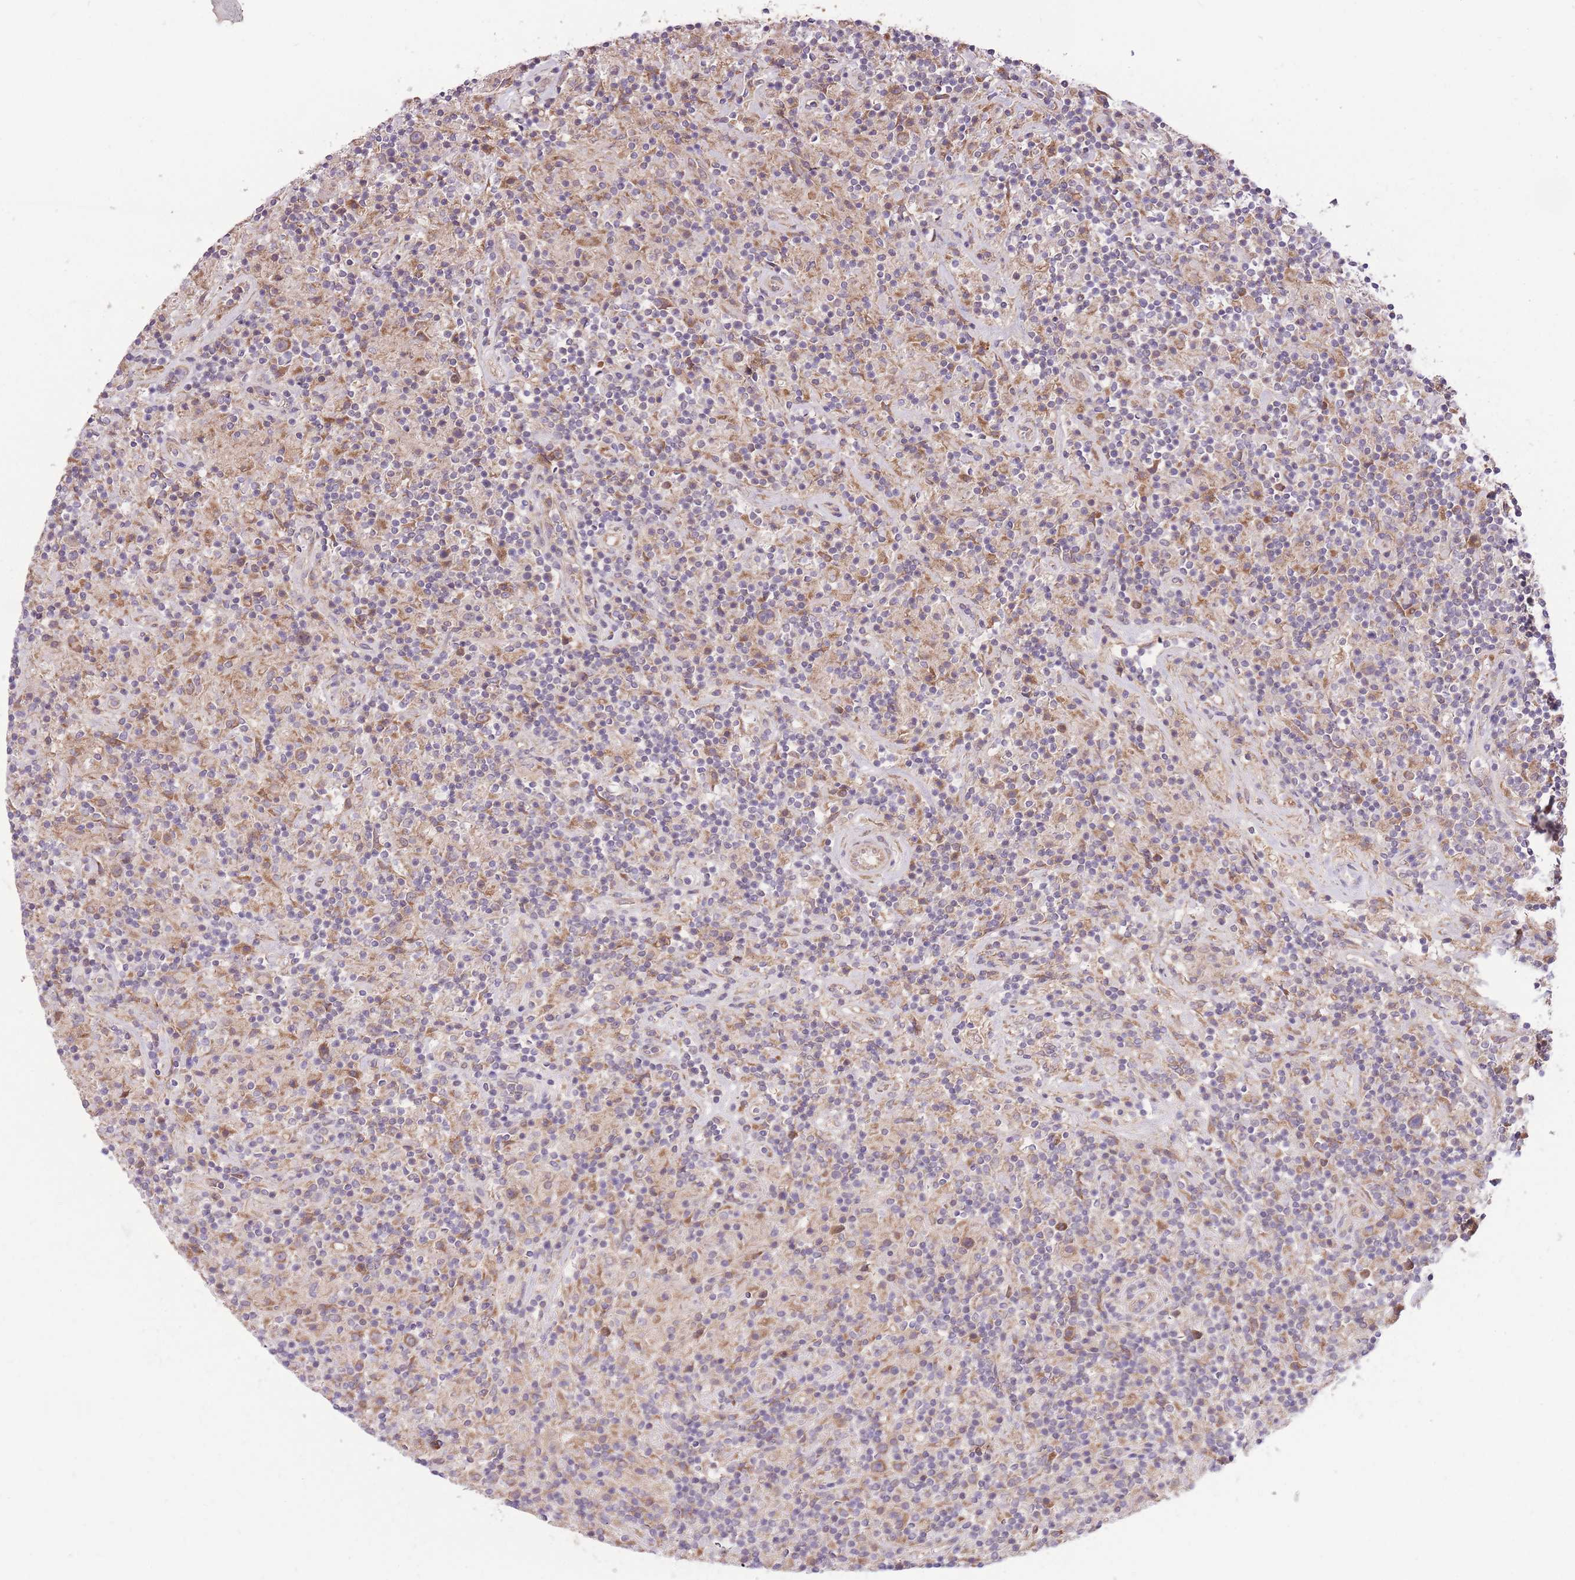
{"staining": {"intensity": "weak", "quantity": ">75%", "location": "cytoplasmic/membranous"}, "tissue": "lymphoma", "cell_type": "Tumor cells", "image_type": "cancer", "snomed": [{"axis": "morphology", "description": "Hodgkin's disease, NOS"}, {"axis": "topography", "description": "Lymph node"}], "caption": "Immunohistochemical staining of Hodgkin's disease displays low levels of weak cytoplasmic/membranous staining in about >75% of tumor cells. (Brightfield microscopy of DAB IHC at high magnification).", "gene": "POLR3F", "patient": {"sex": "male", "age": 70}}